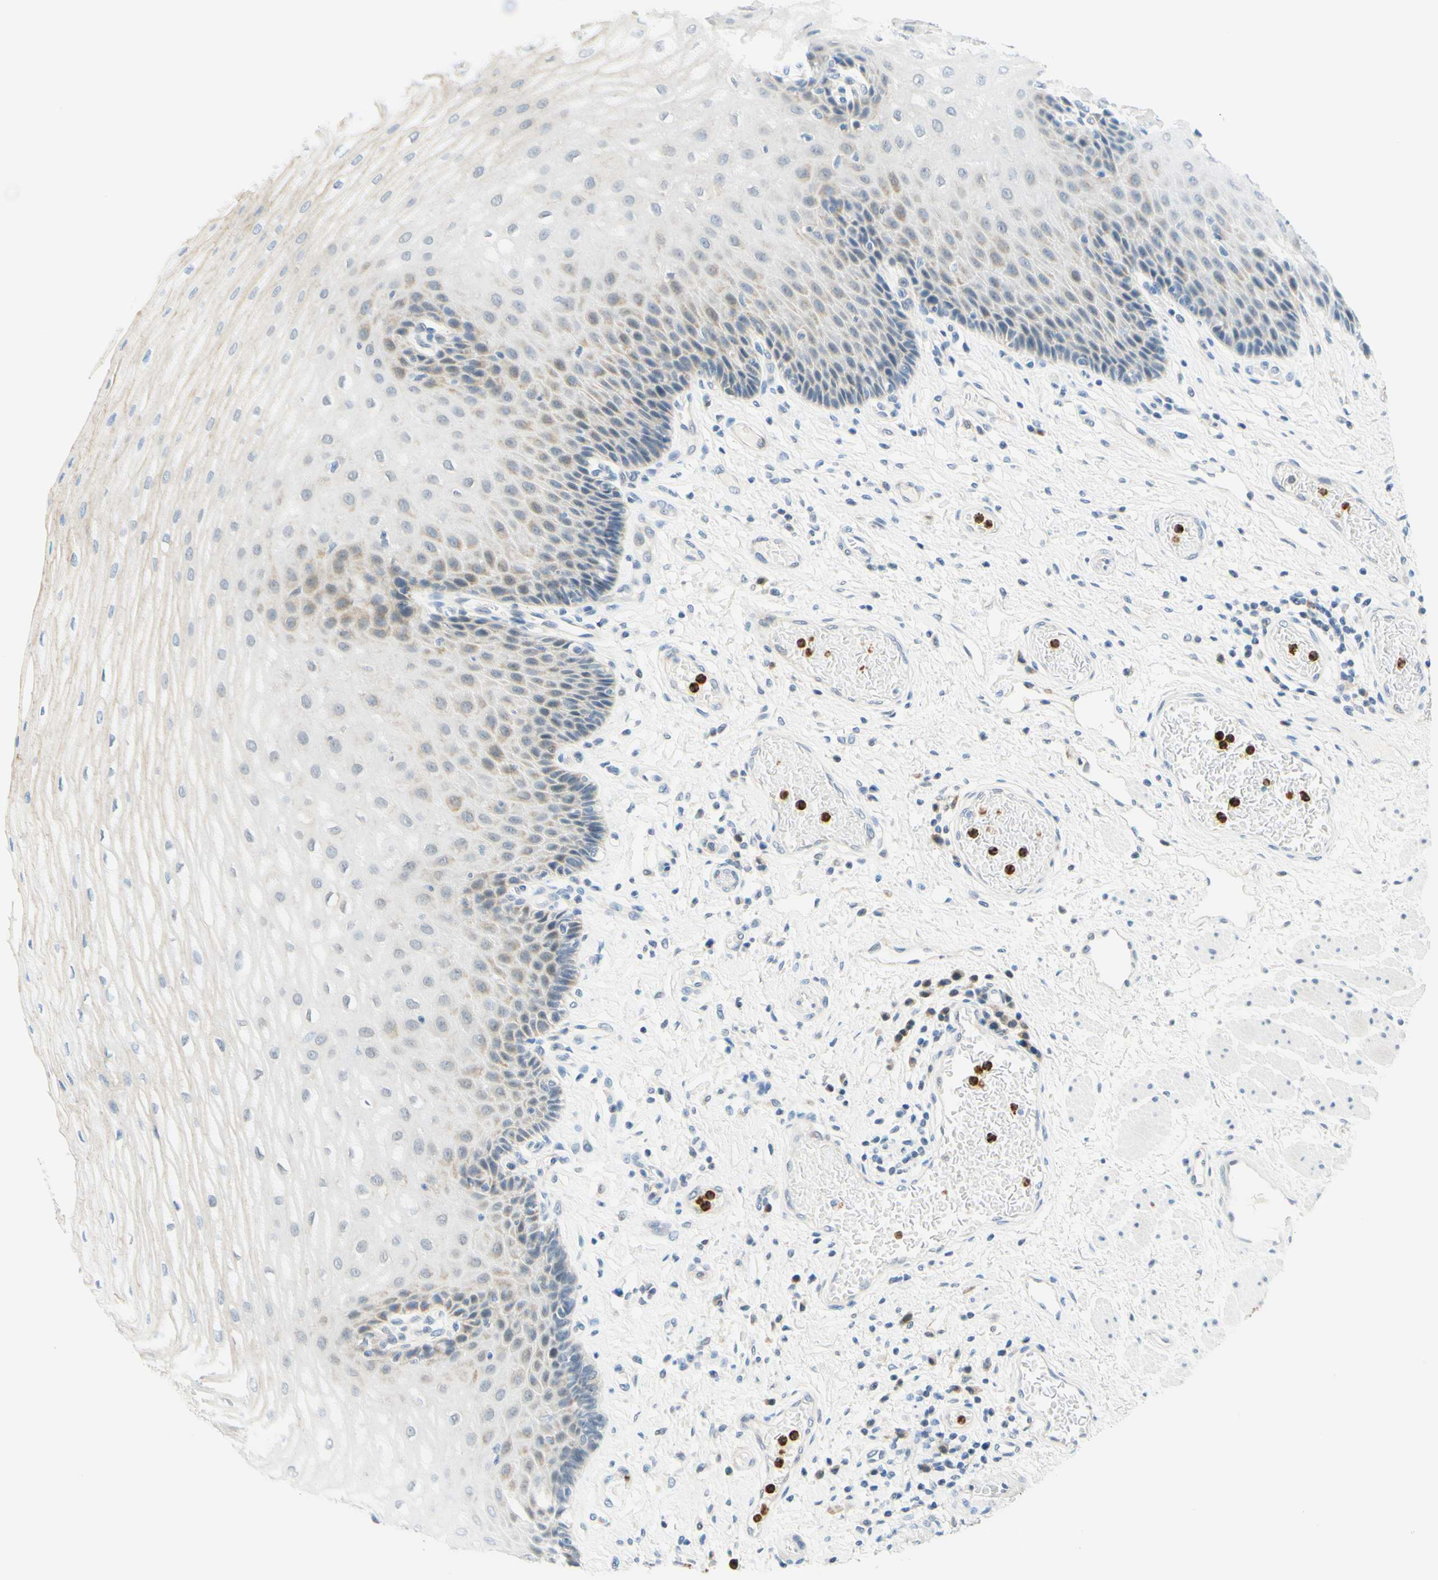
{"staining": {"intensity": "weak", "quantity": "<25%", "location": "cytoplasmic/membranous"}, "tissue": "esophagus", "cell_type": "Squamous epithelial cells", "image_type": "normal", "snomed": [{"axis": "morphology", "description": "Normal tissue, NOS"}, {"axis": "topography", "description": "Esophagus"}], "caption": "Human esophagus stained for a protein using IHC shows no expression in squamous epithelial cells.", "gene": "TREM2", "patient": {"sex": "male", "age": 54}}